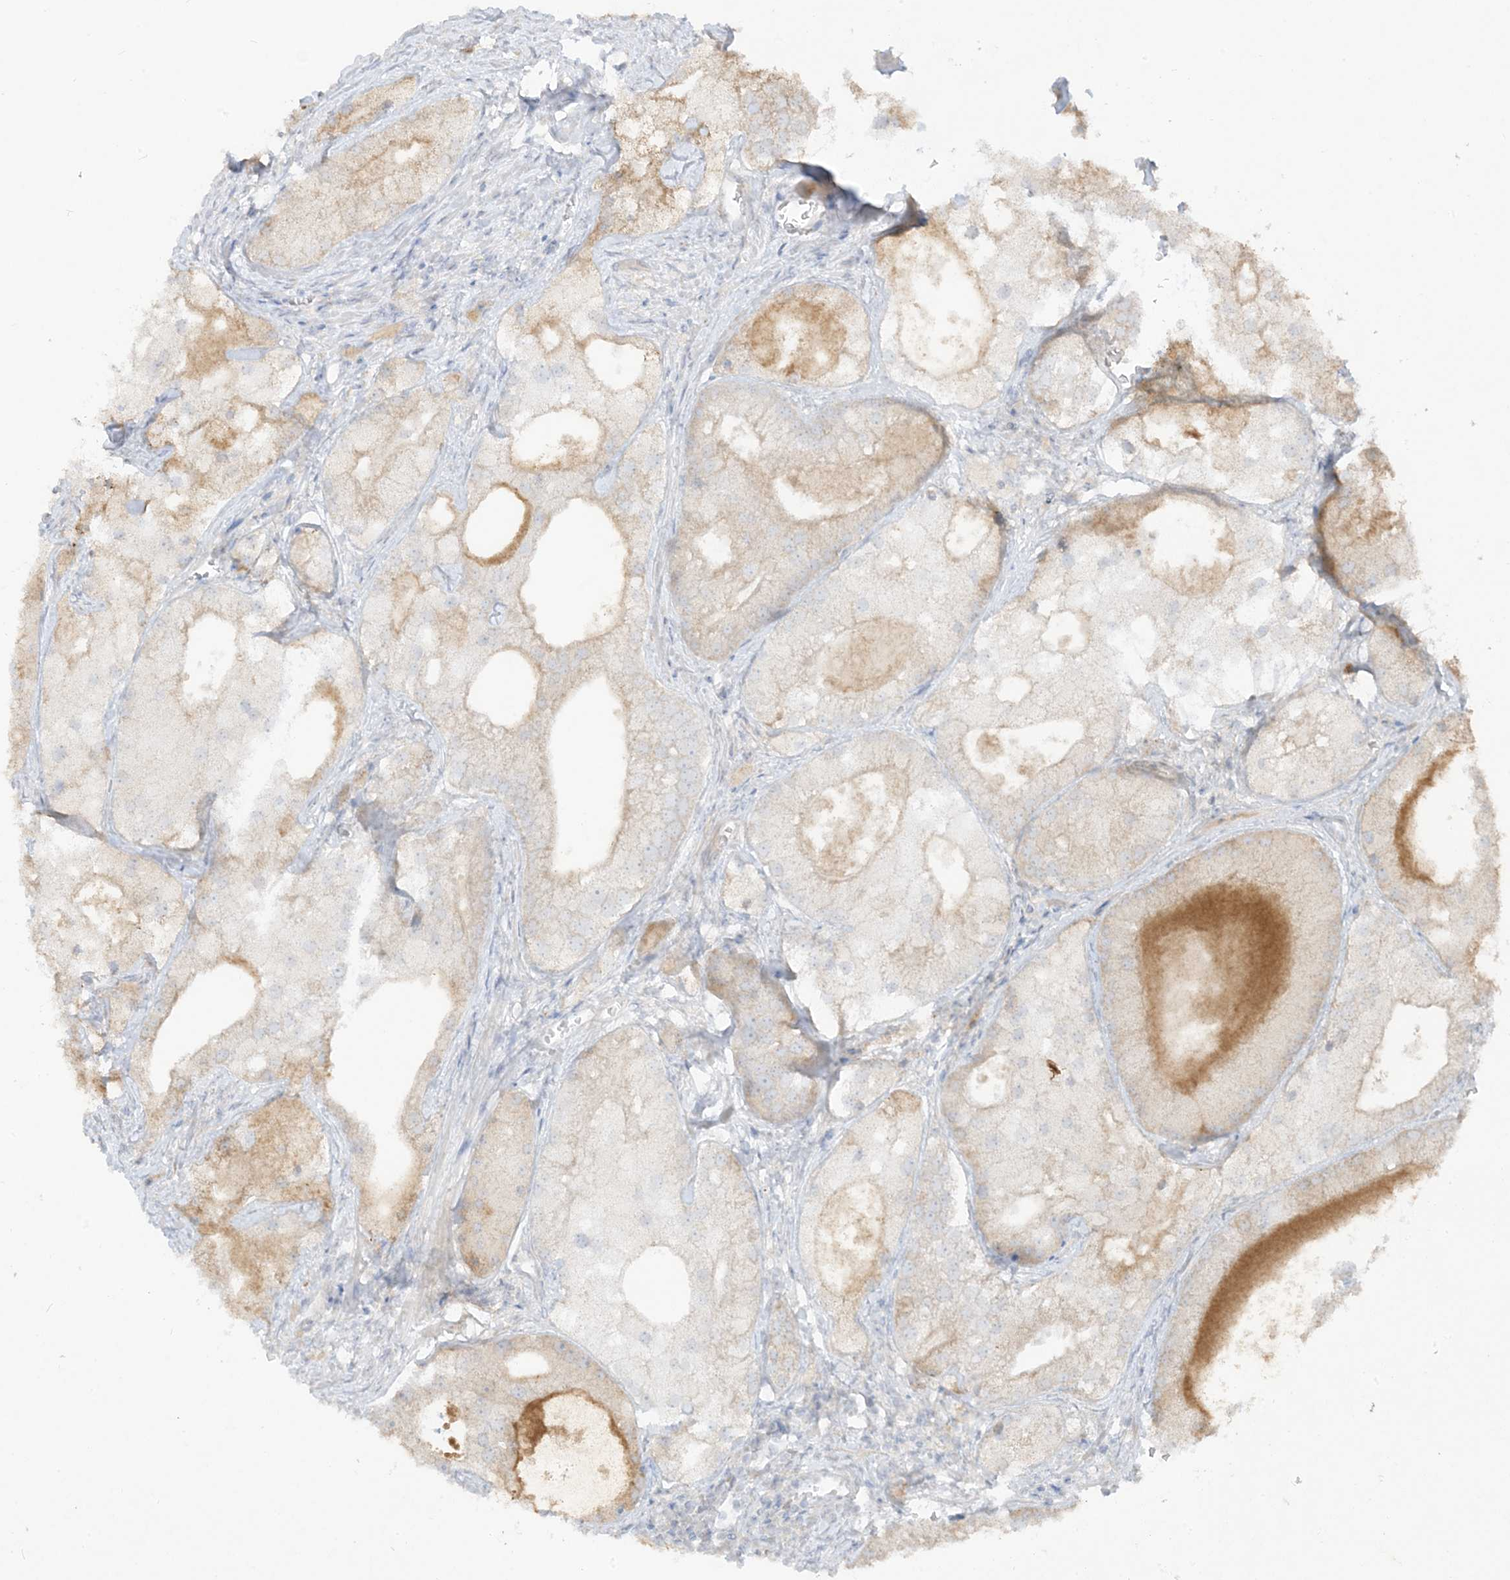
{"staining": {"intensity": "weak", "quantity": "<25%", "location": "cytoplasmic/membranous"}, "tissue": "prostate cancer", "cell_type": "Tumor cells", "image_type": "cancer", "snomed": [{"axis": "morphology", "description": "Adenocarcinoma, Low grade"}, {"axis": "topography", "description": "Prostate"}], "caption": "This is an immunohistochemistry histopathology image of human adenocarcinoma (low-grade) (prostate). There is no staining in tumor cells.", "gene": "LOXL3", "patient": {"sex": "male", "age": 69}}